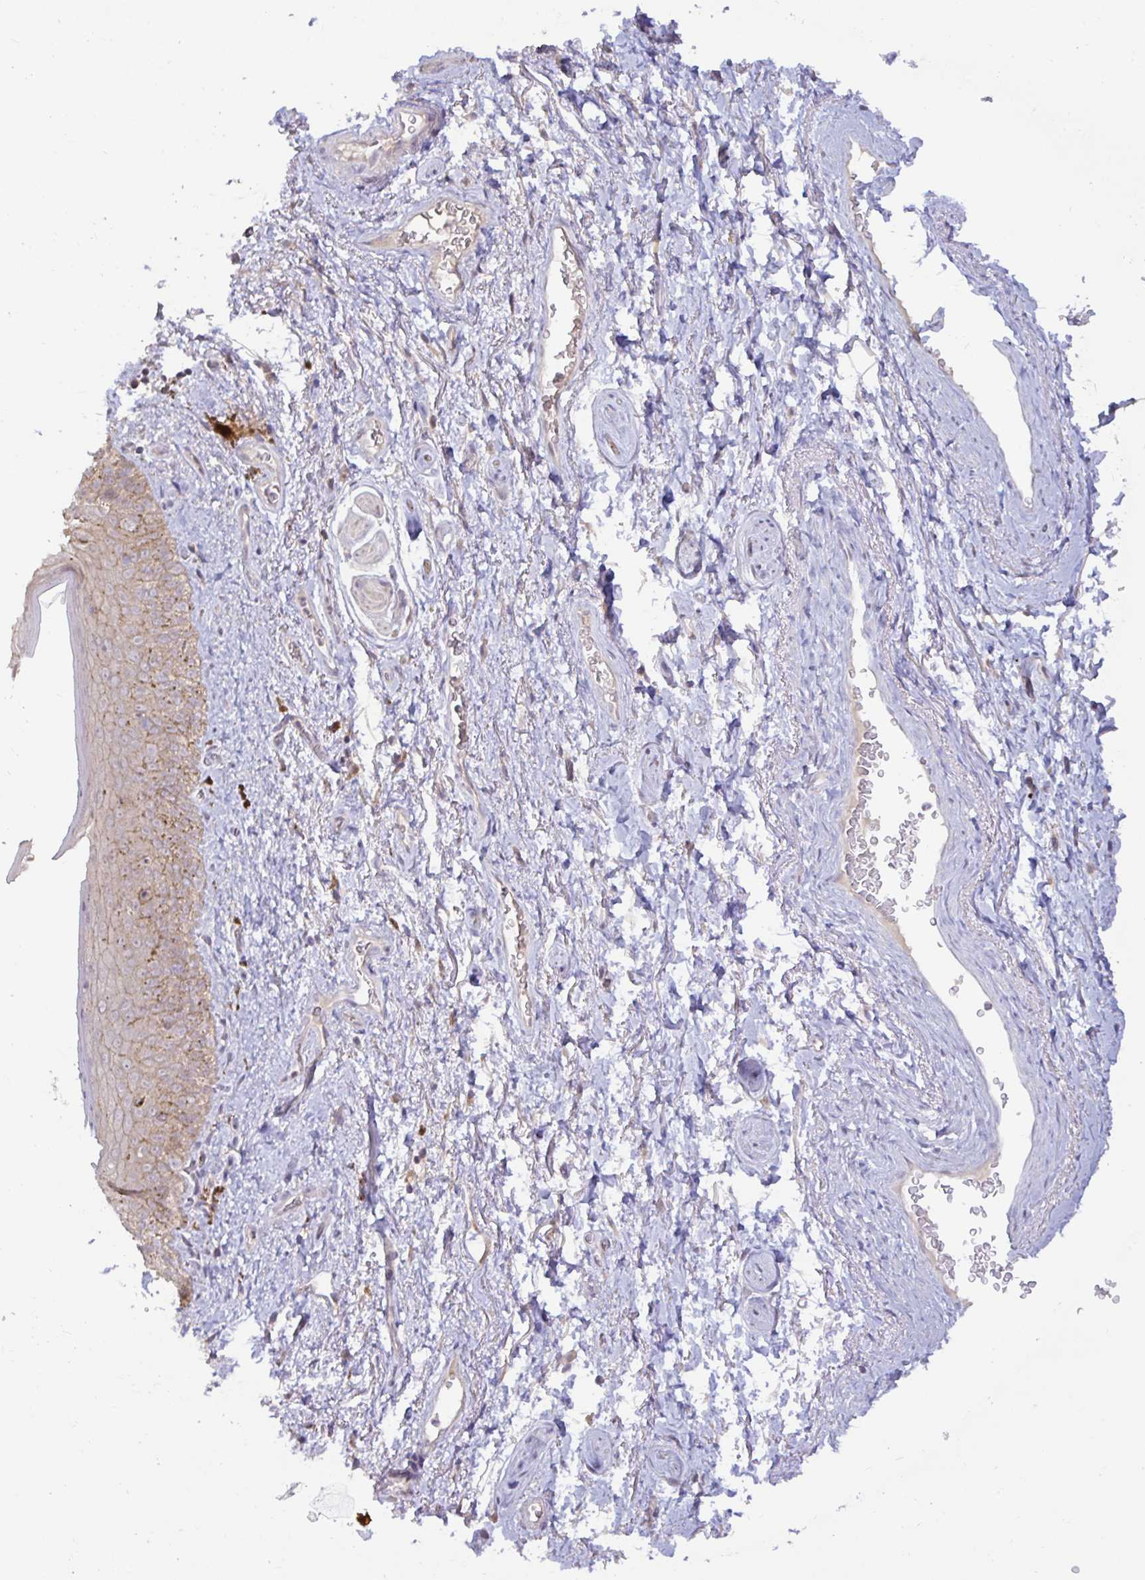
{"staining": {"intensity": "negative", "quantity": "none", "location": "none"}, "tissue": "adipose tissue", "cell_type": "Adipocytes", "image_type": "normal", "snomed": [{"axis": "morphology", "description": "Normal tissue, NOS"}, {"axis": "topography", "description": "Vulva"}, {"axis": "topography", "description": "Peripheral nerve tissue"}], "caption": "High power microscopy photomicrograph of an immunohistochemistry (IHC) histopathology image of unremarkable adipose tissue, revealing no significant positivity in adipocytes.", "gene": "GSTM1", "patient": {"sex": "female", "age": 66}}